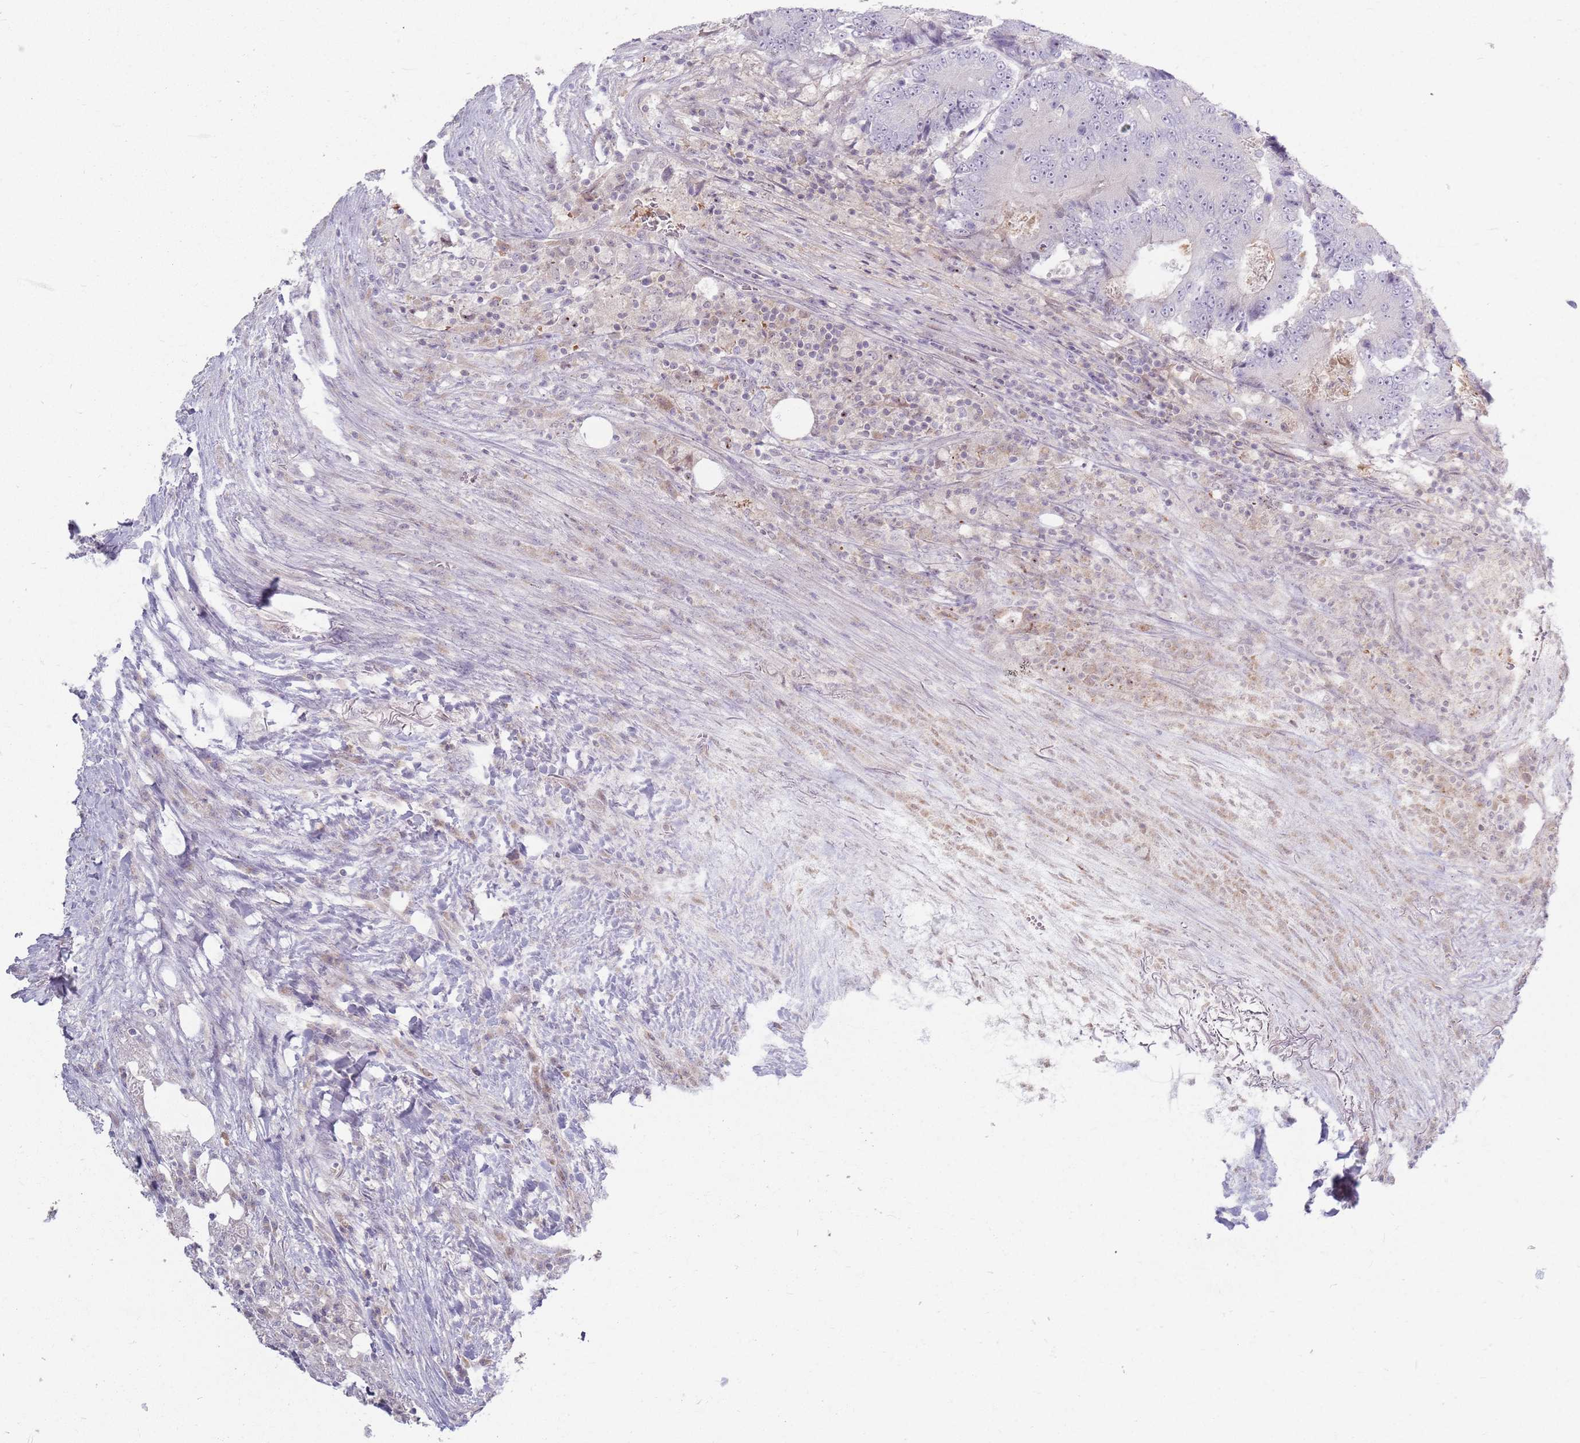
{"staining": {"intensity": "negative", "quantity": "none", "location": "none"}, "tissue": "colorectal cancer", "cell_type": "Tumor cells", "image_type": "cancer", "snomed": [{"axis": "morphology", "description": "Adenocarcinoma, NOS"}, {"axis": "topography", "description": "Colon"}], "caption": "The image shows no significant positivity in tumor cells of colorectal adenocarcinoma.", "gene": "ZDHHC2", "patient": {"sex": "male", "age": 83}}